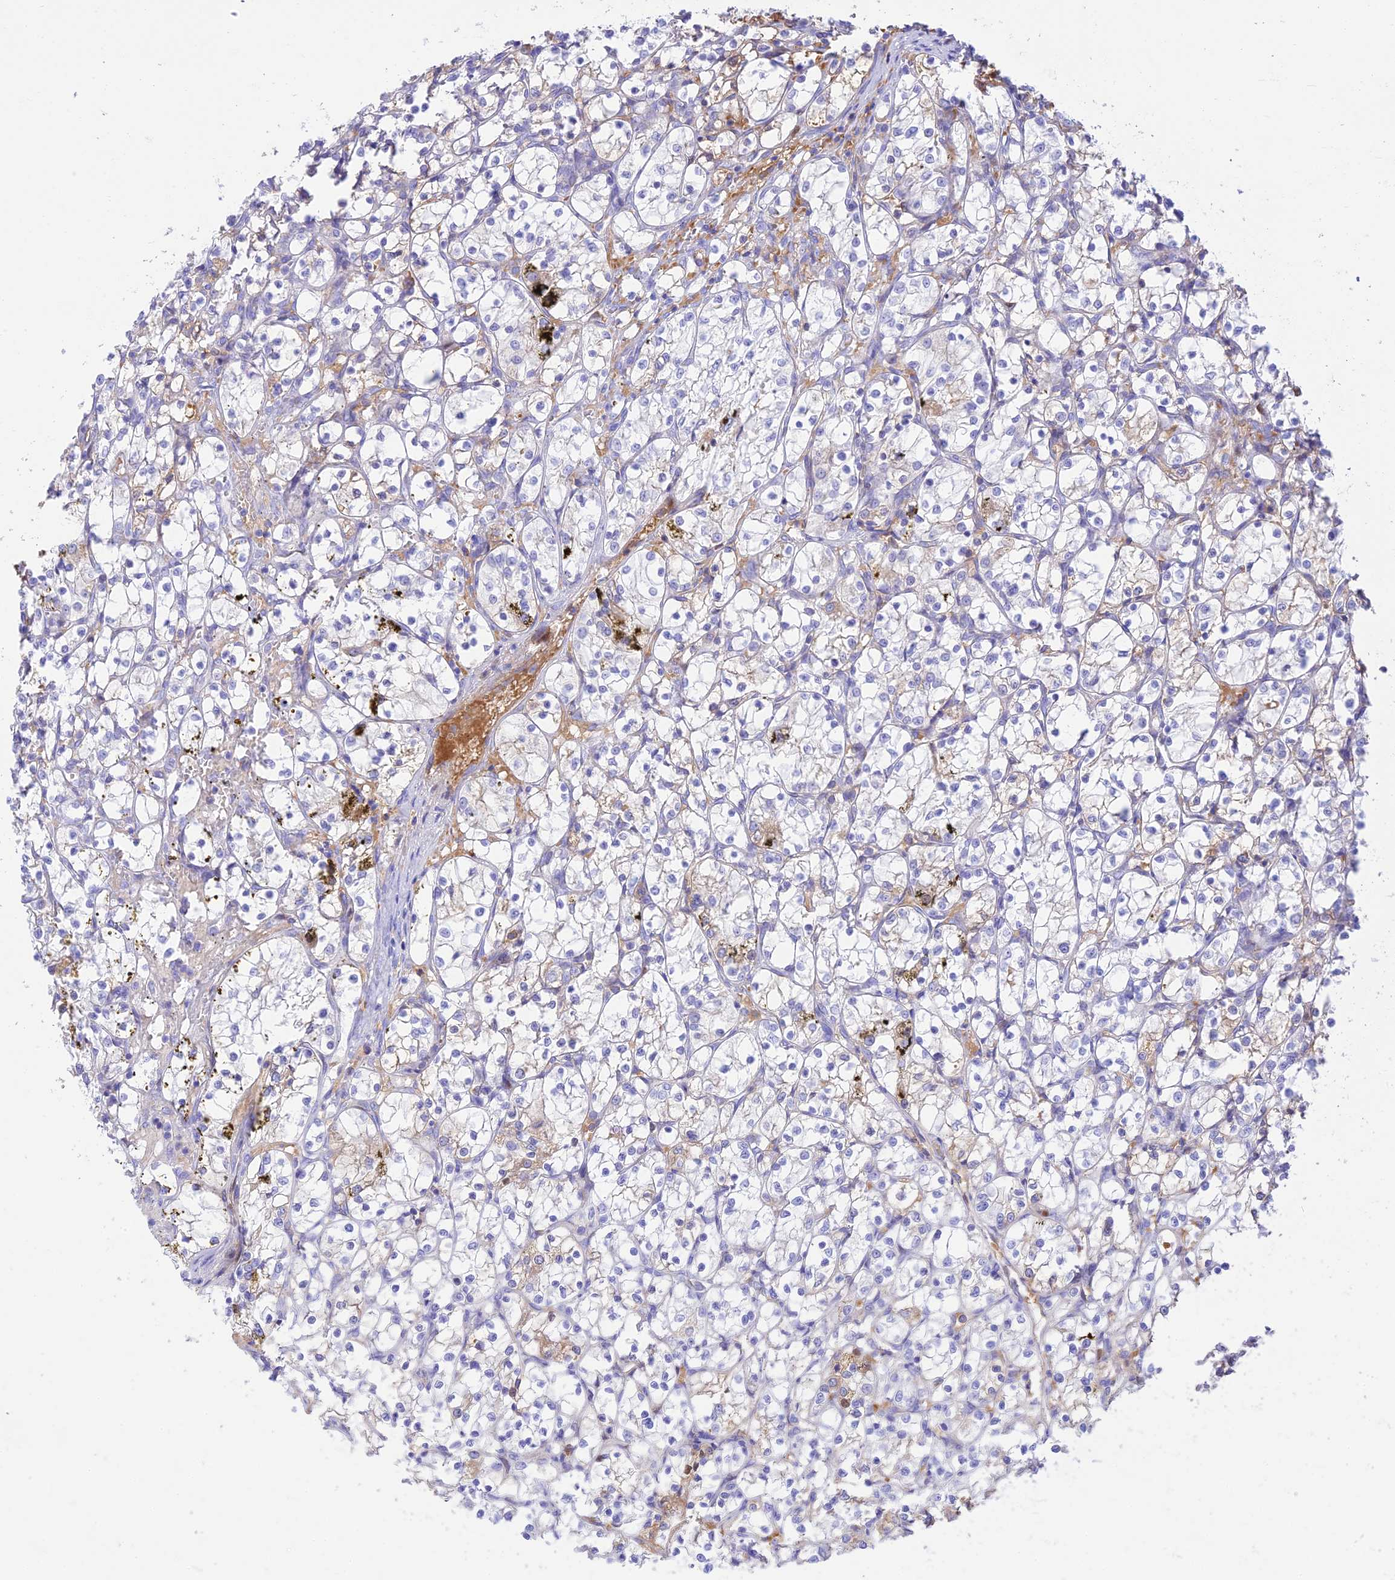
{"staining": {"intensity": "negative", "quantity": "none", "location": "none"}, "tissue": "renal cancer", "cell_type": "Tumor cells", "image_type": "cancer", "snomed": [{"axis": "morphology", "description": "Adenocarcinoma, NOS"}, {"axis": "topography", "description": "Kidney"}], "caption": "Immunohistochemical staining of adenocarcinoma (renal) reveals no significant staining in tumor cells. (DAB IHC, high magnification).", "gene": "NLRP9", "patient": {"sex": "female", "age": 69}}